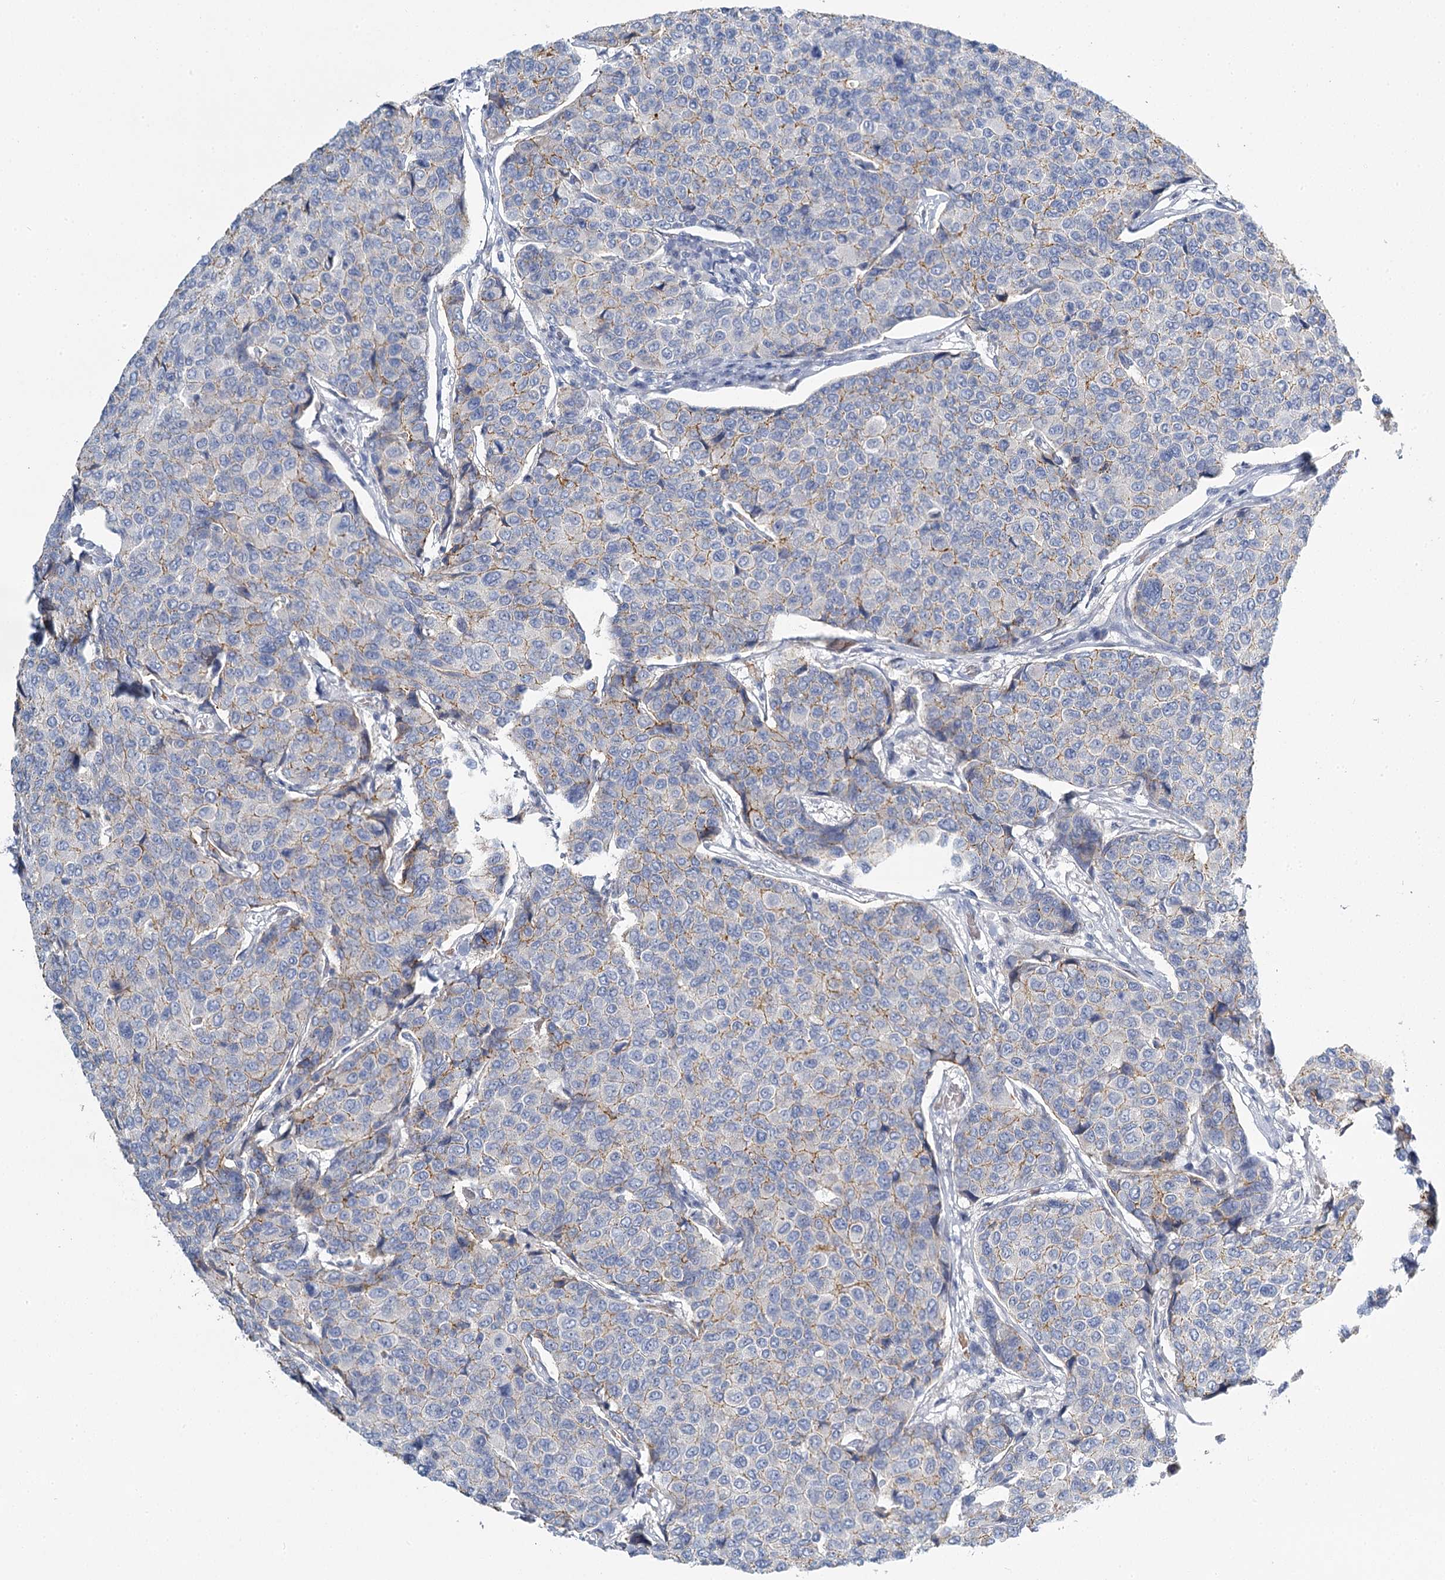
{"staining": {"intensity": "negative", "quantity": "none", "location": "none"}, "tissue": "breast cancer", "cell_type": "Tumor cells", "image_type": "cancer", "snomed": [{"axis": "morphology", "description": "Duct carcinoma"}, {"axis": "topography", "description": "Breast"}], "caption": "IHC of human invasive ductal carcinoma (breast) reveals no staining in tumor cells. (Brightfield microscopy of DAB IHC at high magnification).", "gene": "IGSF3", "patient": {"sex": "female", "age": 55}}